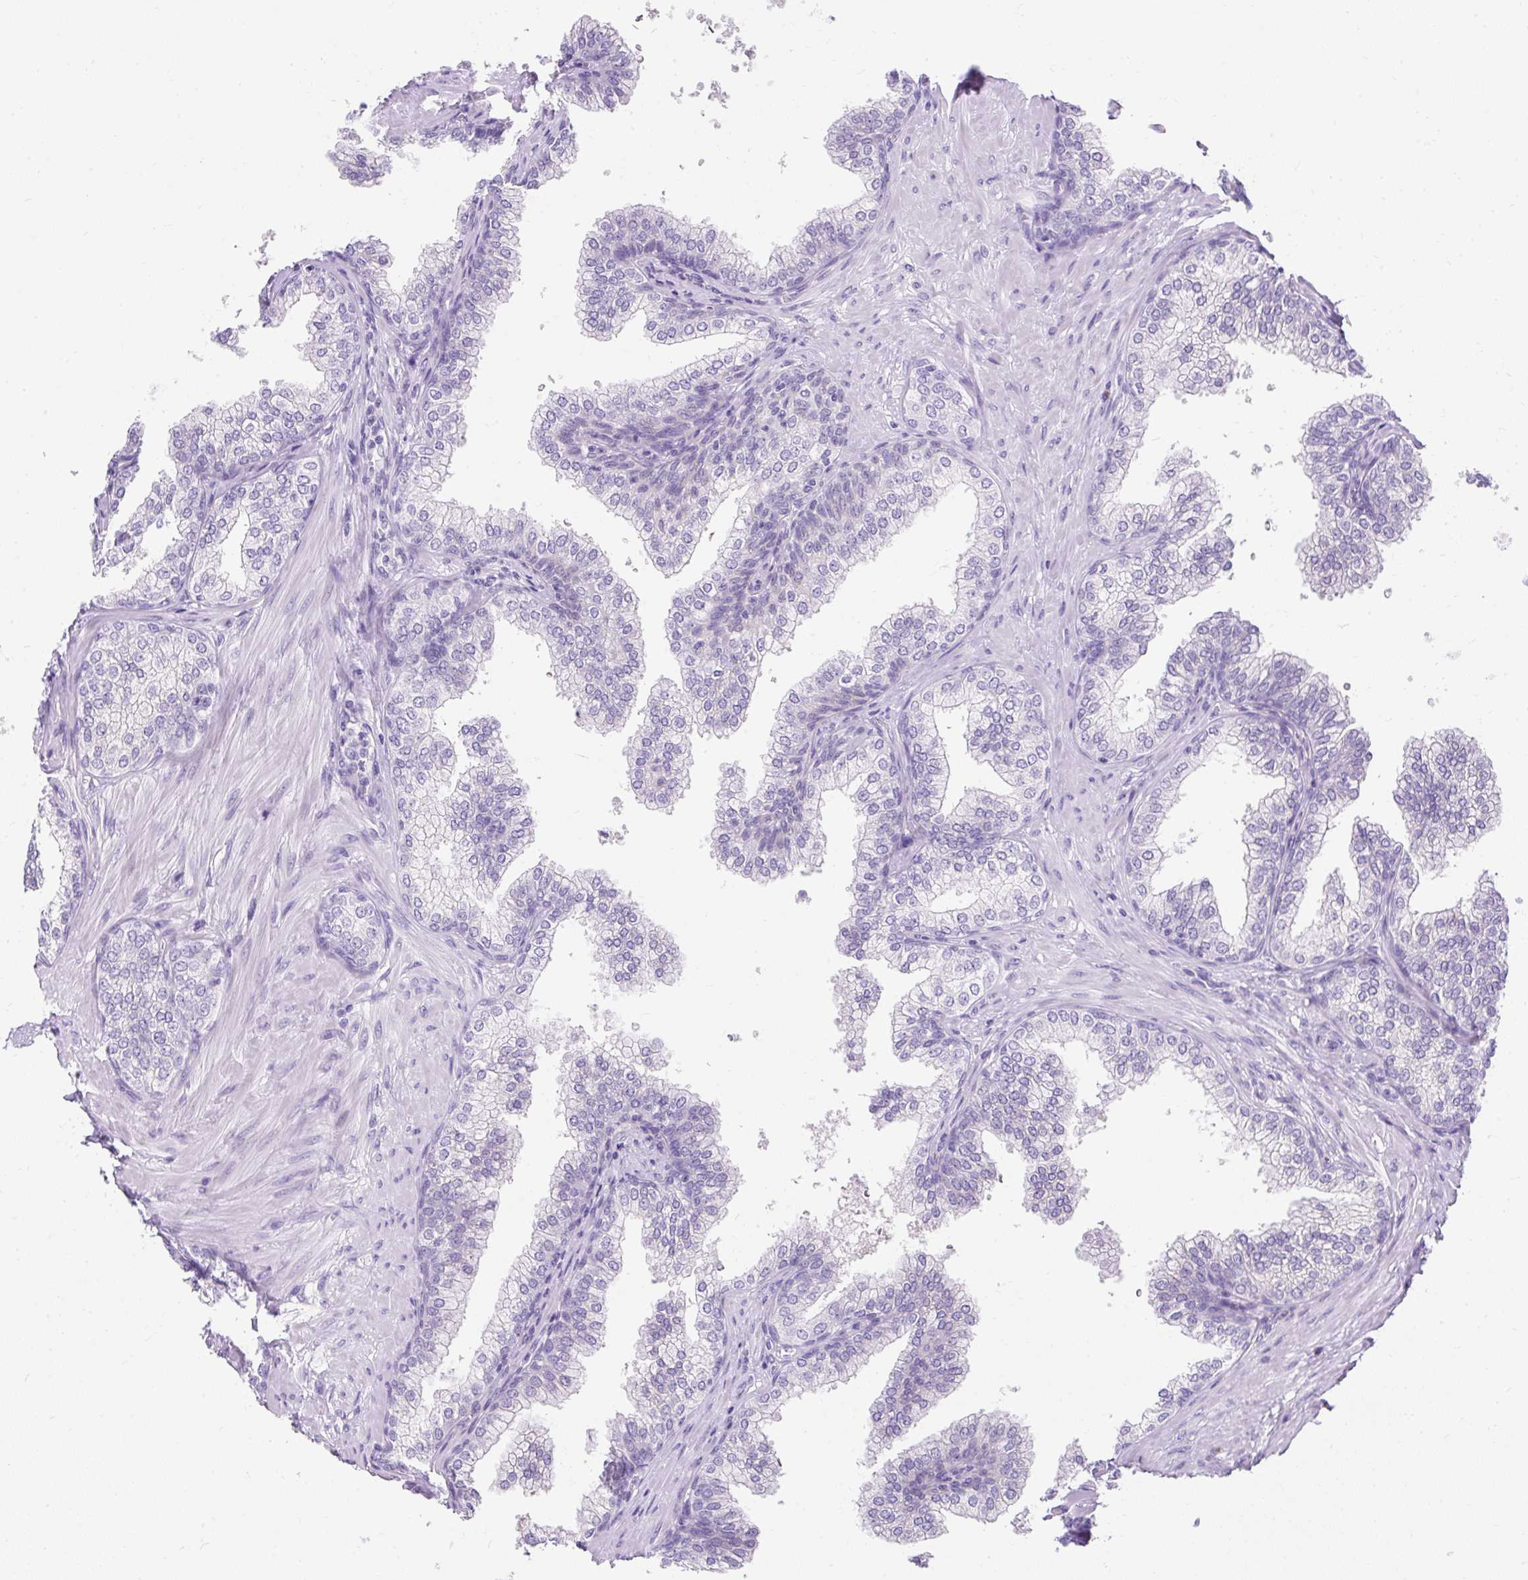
{"staining": {"intensity": "negative", "quantity": "none", "location": "none"}, "tissue": "prostate", "cell_type": "Glandular cells", "image_type": "normal", "snomed": [{"axis": "morphology", "description": "Normal tissue, NOS"}, {"axis": "topography", "description": "Prostate"}], "caption": "A high-resolution photomicrograph shows immunohistochemistry (IHC) staining of normal prostate, which demonstrates no significant positivity in glandular cells. (DAB (3,3'-diaminobenzidine) immunohistochemistry (IHC) visualized using brightfield microscopy, high magnification).", "gene": "GOLGA8A", "patient": {"sex": "male", "age": 60}}